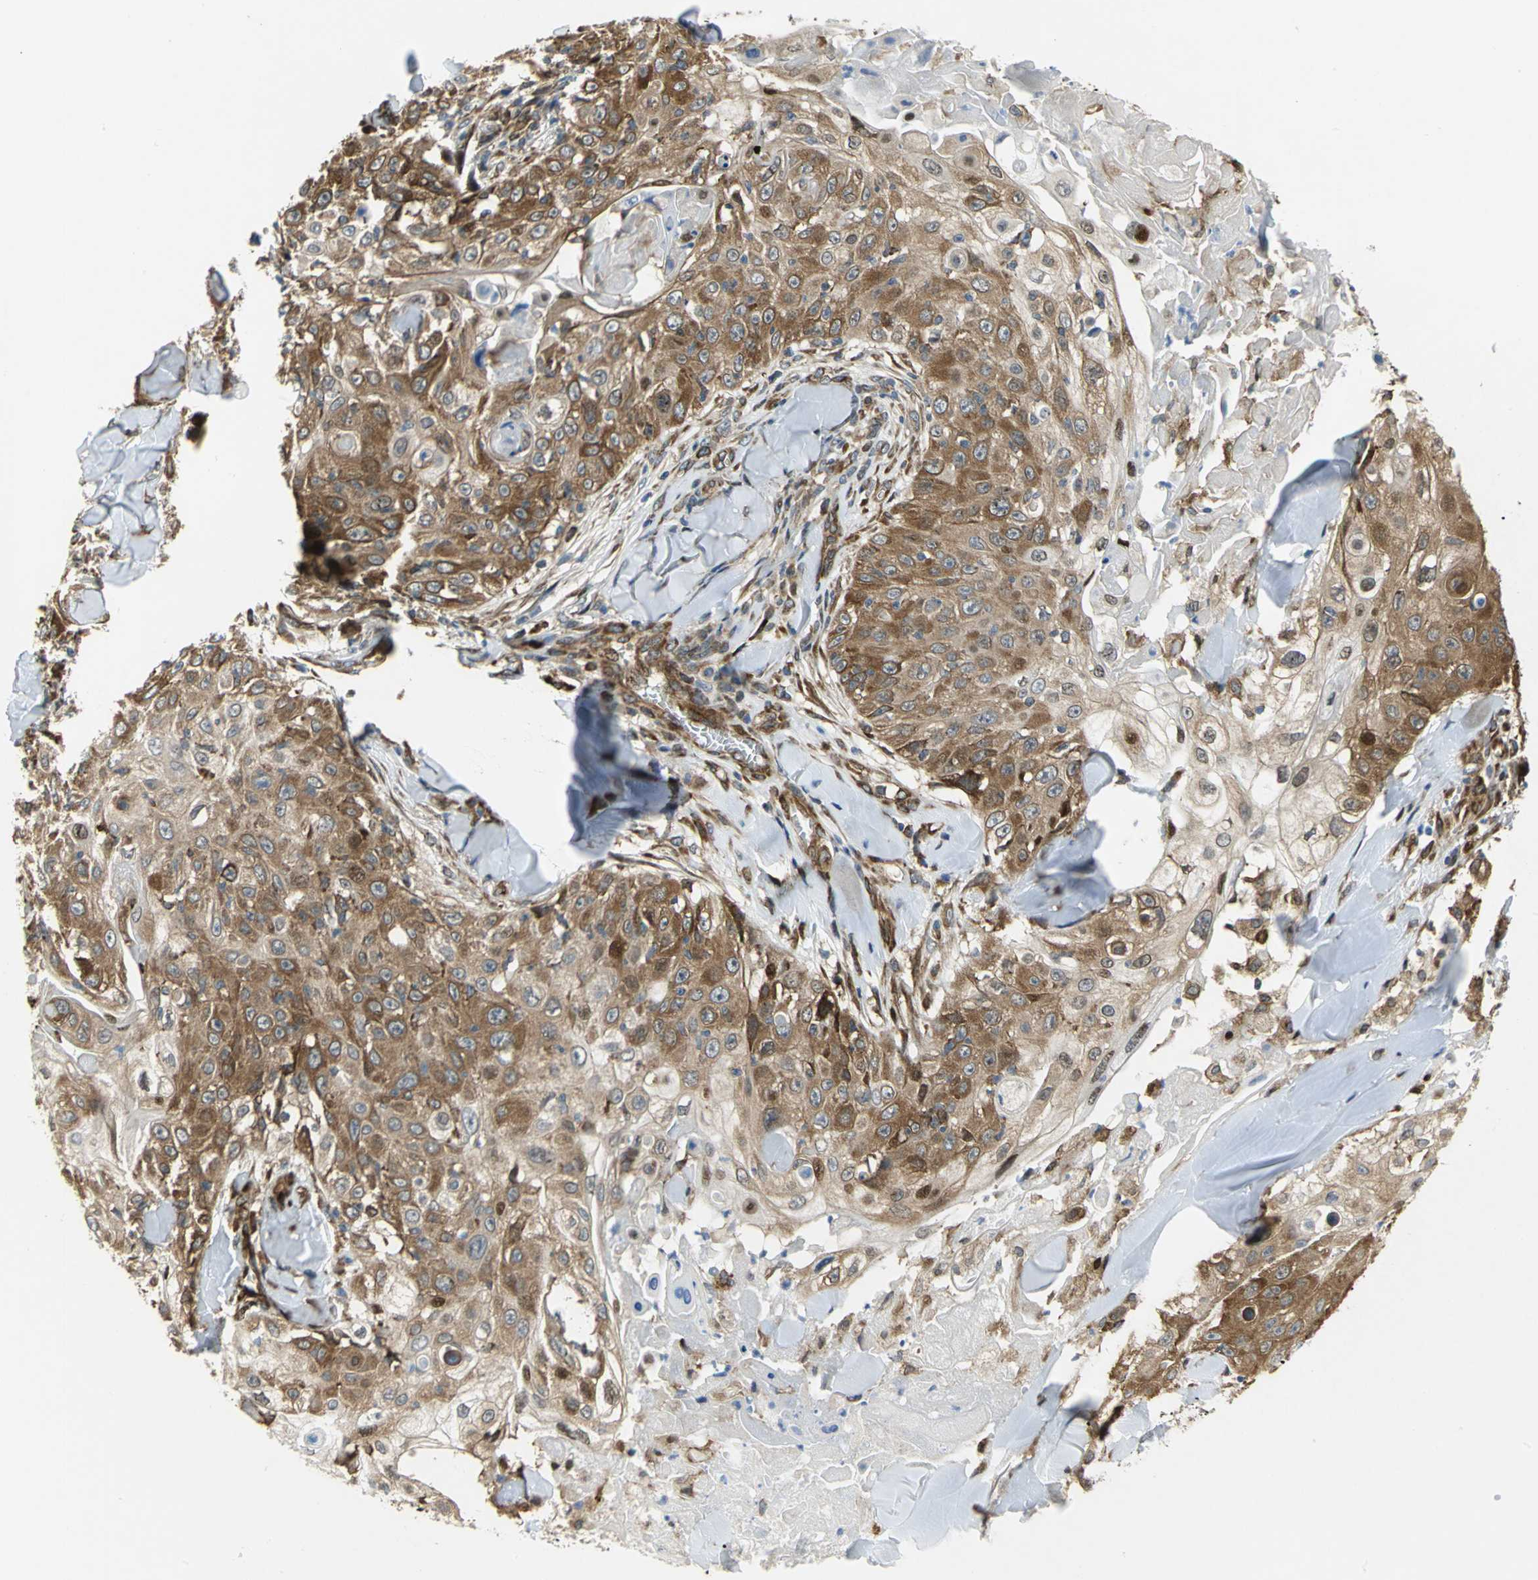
{"staining": {"intensity": "moderate", "quantity": ">75%", "location": "cytoplasmic/membranous"}, "tissue": "skin cancer", "cell_type": "Tumor cells", "image_type": "cancer", "snomed": [{"axis": "morphology", "description": "Squamous cell carcinoma, NOS"}, {"axis": "topography", "description": "Skin"}], "caption": "DAB (3,3'-diaminobenzidine) immunohistochemical staining of skin cancer displays moderate cytoplasmic/membranous protein expression in approximately >75% of tumor cells. (DAB = brown stain, brightfield microscopy at high magnification).", "gene": "YBX1", "patient": {"sex": "male", "age": 86}}